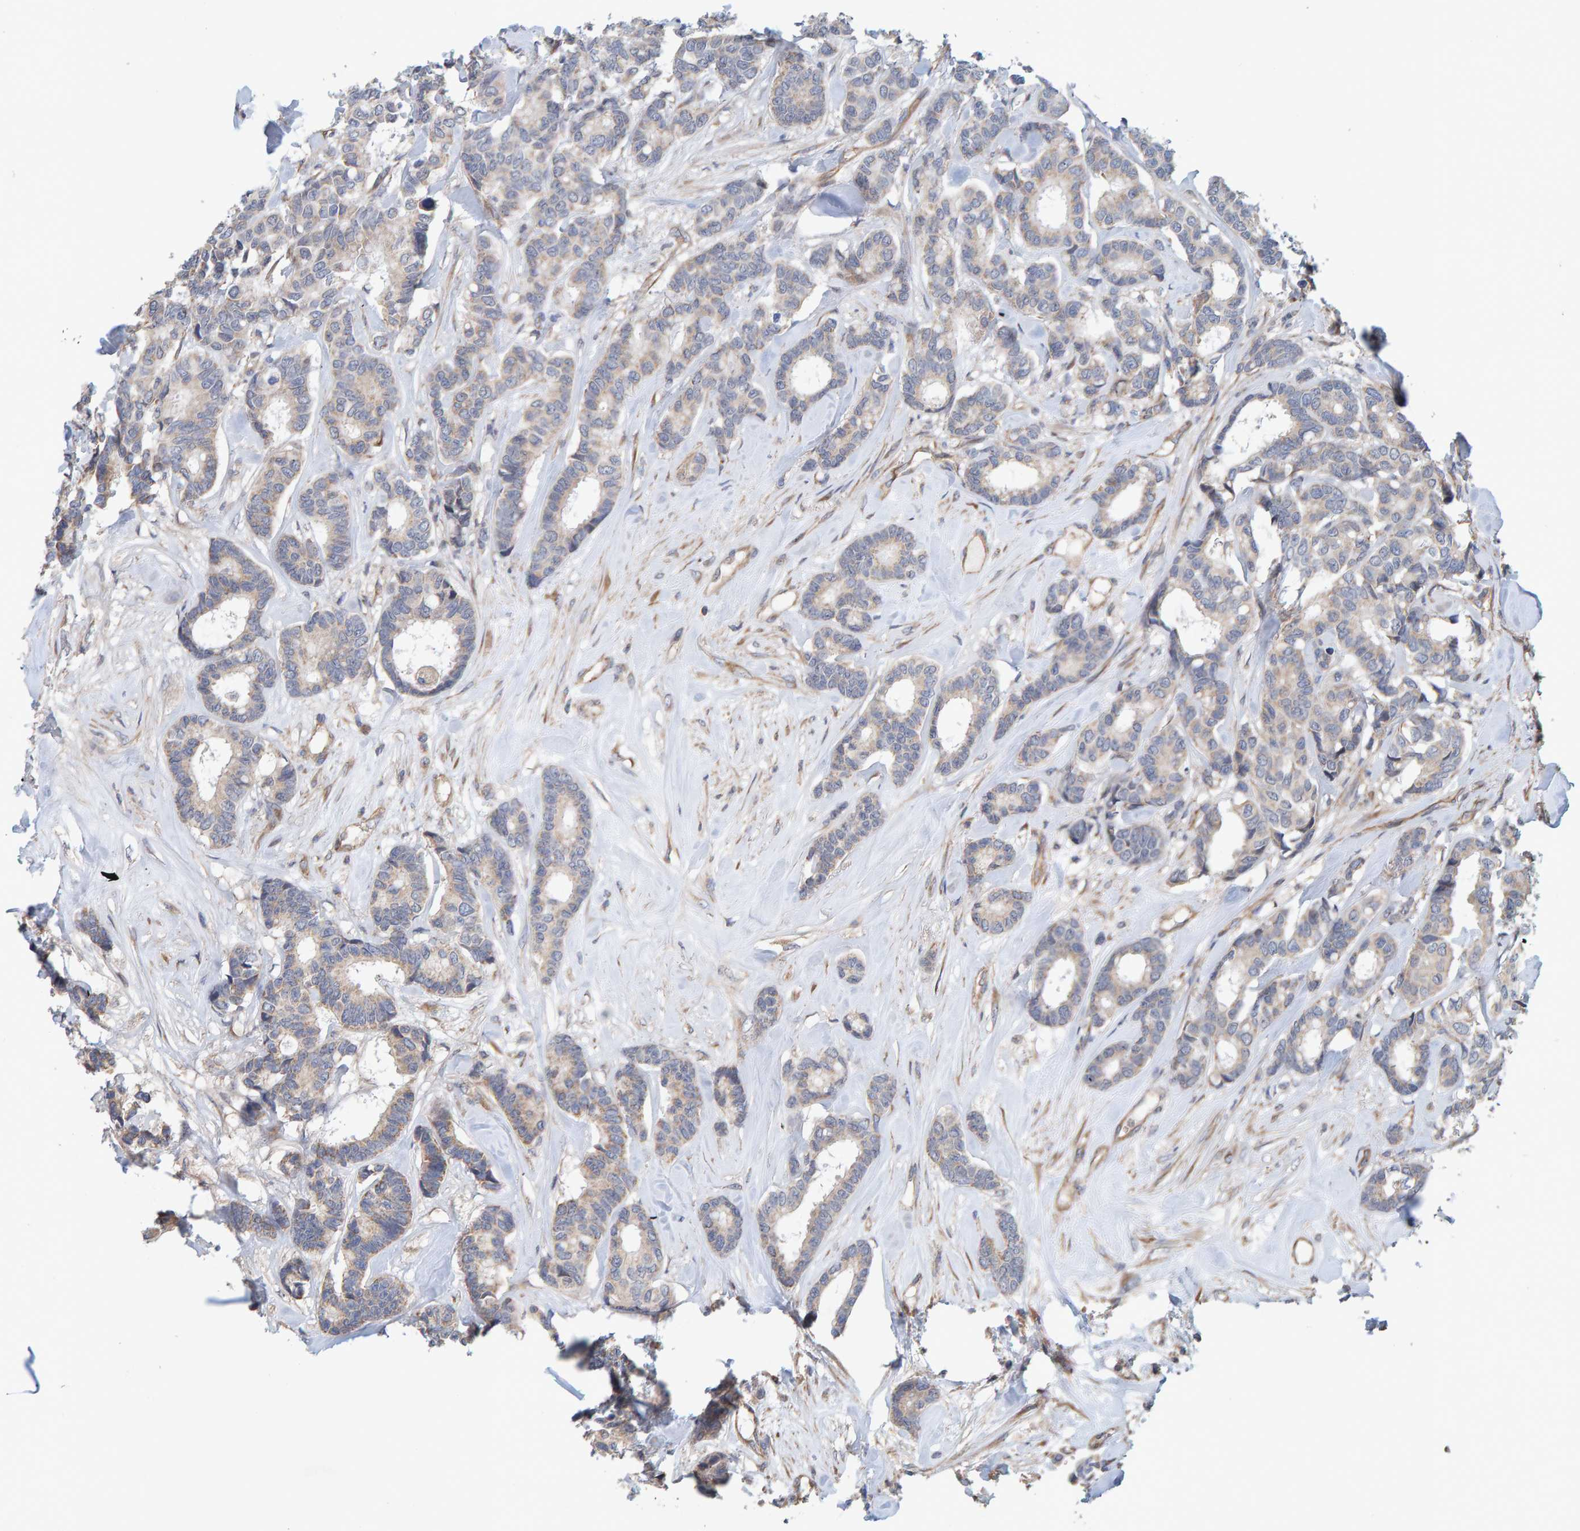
{"staining": {"intensity": "weak", "quantity": "25%-75%", "location": "cytoplasmic/membranous"}, "tissue": "breast cancer", "cell_type": "Tumor cells", "image_type": "cancer", "snomed": [{"axis": "morphology", "description": "Duct carcinoma"}, {"axis": "topography", "description": "Breast"}], "caption": "A low amount of weak cytoplasmic/membranous positivity is seen in about 25%-75% of tumor cells in breast cancer (infiltrating ductal carcinoma) tissue. (DAB = brown stain, brightfield microscopy at high magnification).", "gene": "RGP1", "patient": {"sex": "female", "age": 87}}